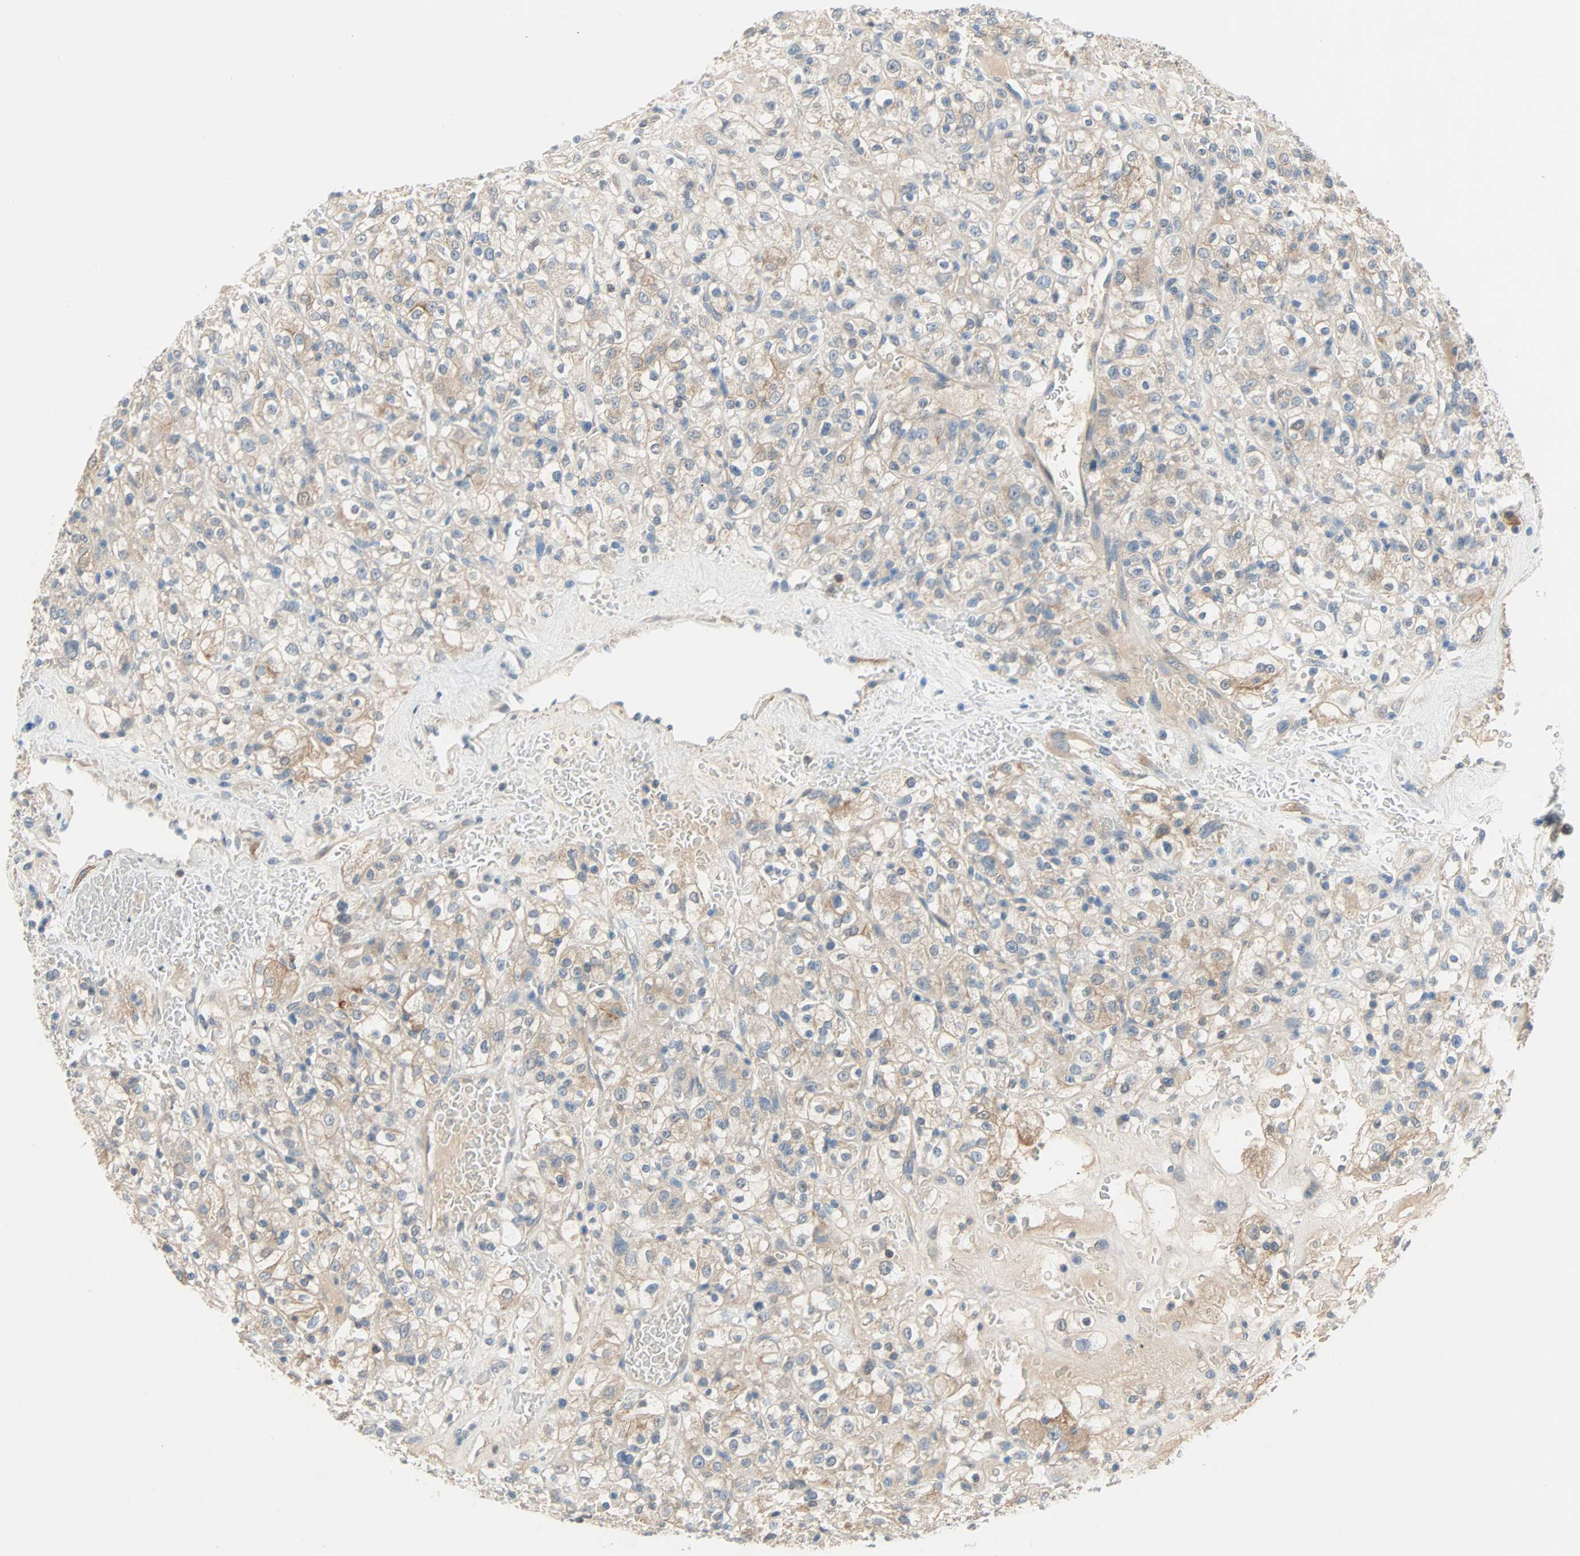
{"staining": {"intensity": "weak", "quantity": ">75%", "location": "cytoplasmic/membranous"}, "tissue": "renal cancer", "cell_type": "Tumor cells", "image_type": "cancer", "snomed": [{"axis": "morphology", "description": "Normal tissue, NOS"}, {"axis": "morphology", "description": "Adenocarcinoma, NOS"}, {"axis": "topography", "description": "Kidney"}], "caption": "Approximately >75% of tumor cells in renal adenocarcinoma display weak cytoplasmic/membranous protein positivity as visualized by brown immunohistochemical staining.", "gene": "TNFRSF12A", "patient": {"sex": "female", "age": 72}}